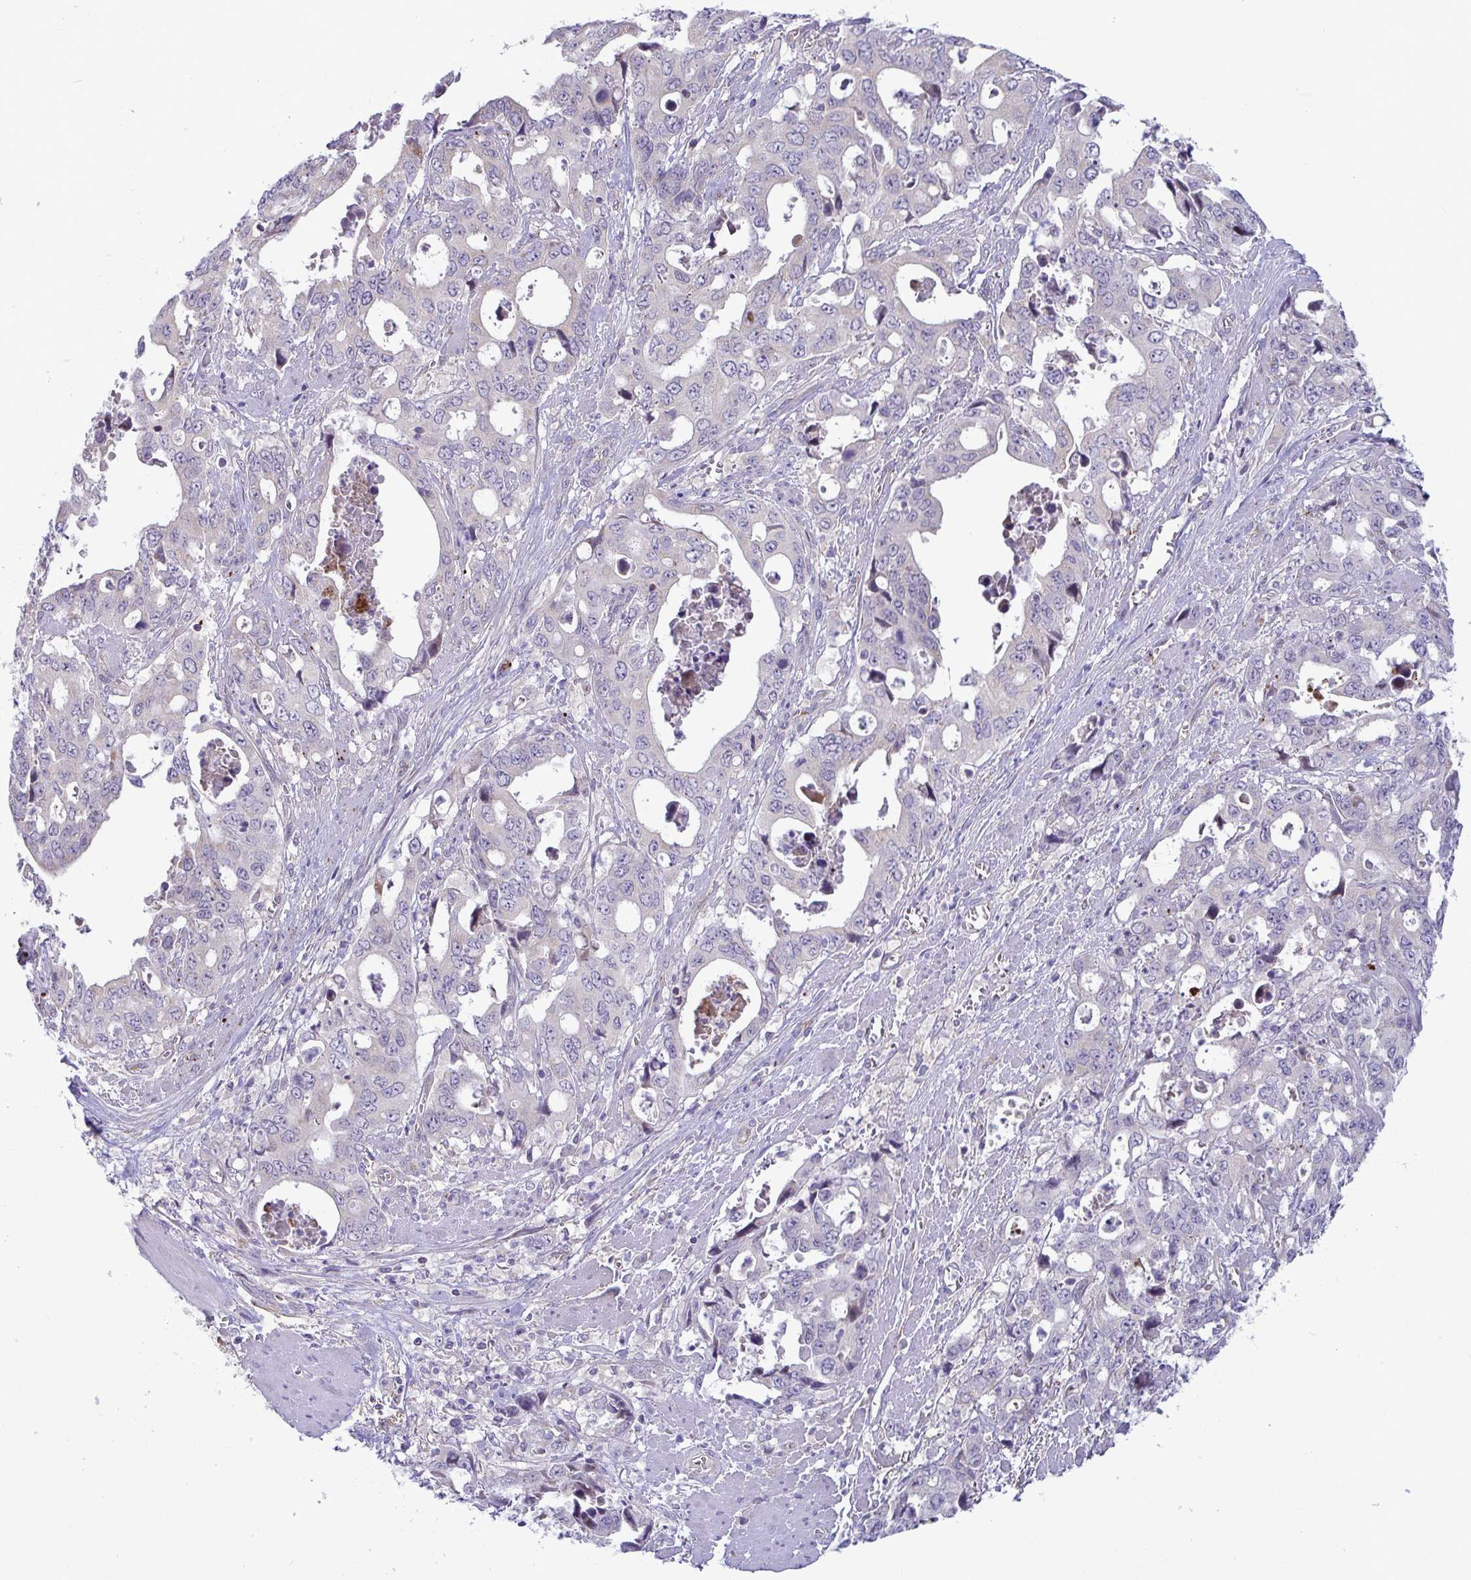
{"staining": {"intensity": "negative", "quantity": "none", "location": "none"}, "tissue": "stomach cancer", "cell_type": "Tumor cells", "image_type": "cancer", "snomed": [{"axis": "morphology", "description": "Adenocarcinoma, NOS"}, {"axis": "topography", "description": "Stomach, upper"}], "caption": "Adenocarcinoma (stomach) was stained to show a protein in brown. There is no significant positivity in tumor cells.", "gene": "IL37", "patient": {"sex": "male", "age": 74}}